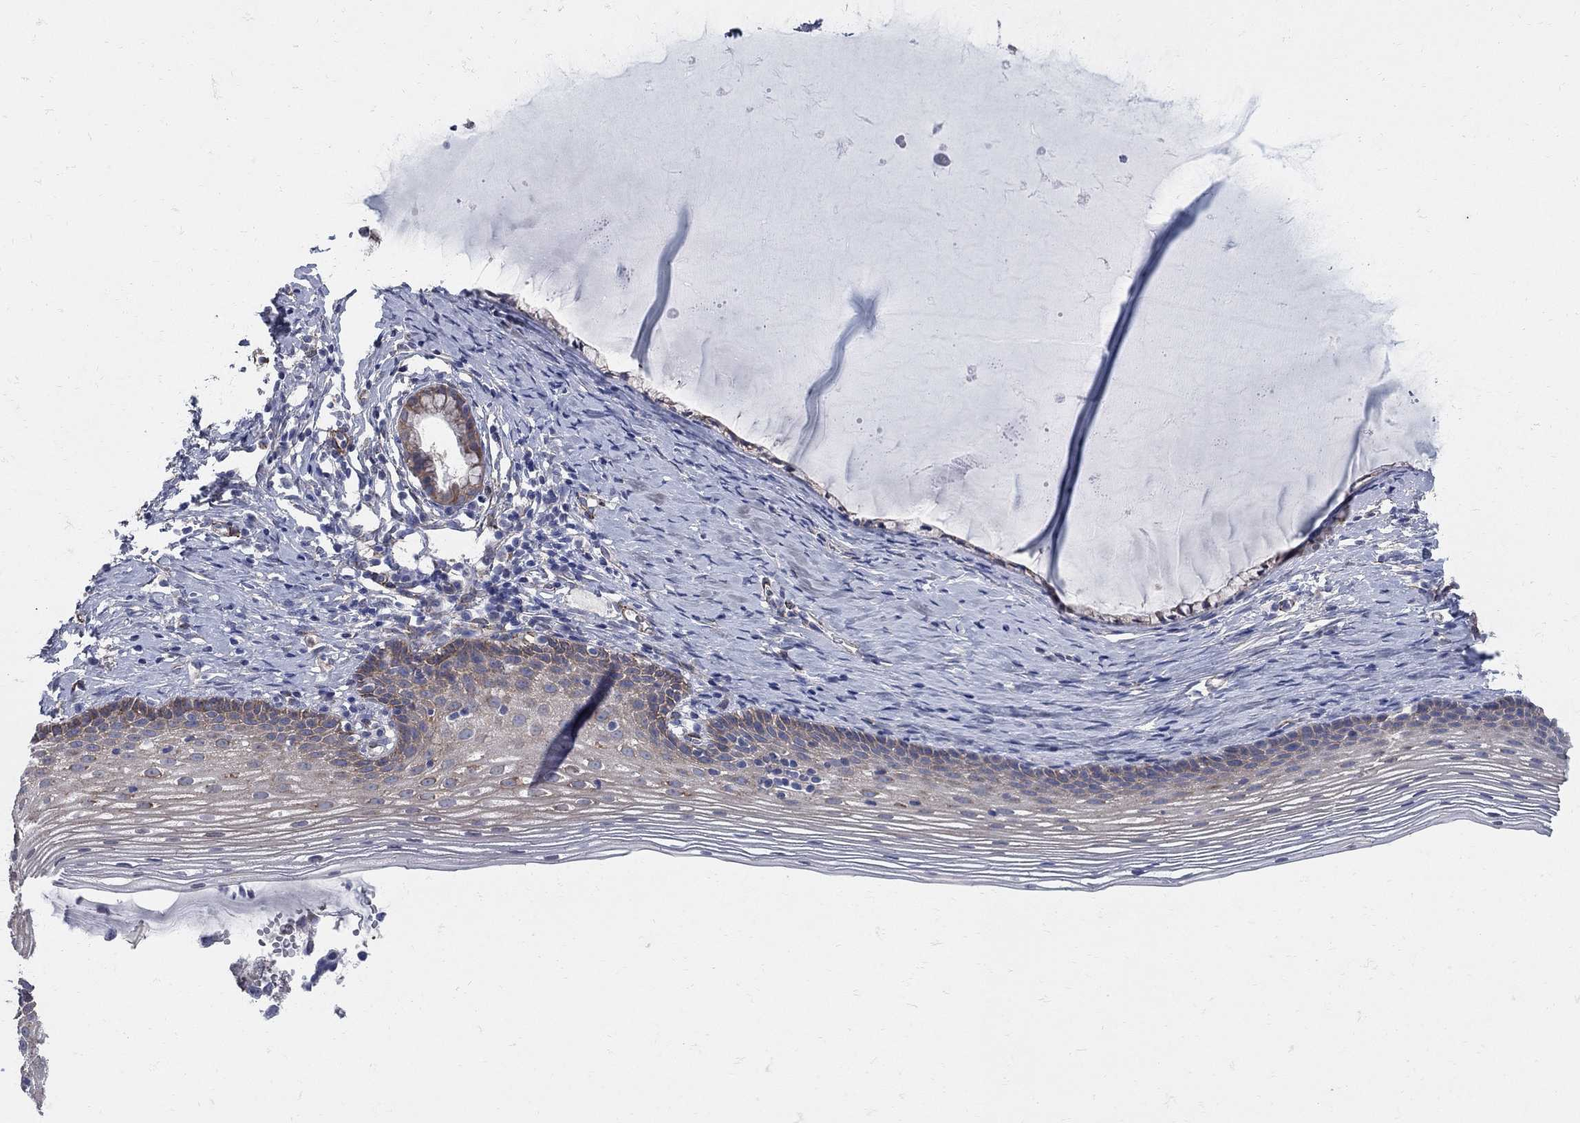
{"staining": {"intensity": "moderate", "quantity": ">75%", "location": "cytoplasmic/membranous"}, "tissue": "cervix", "cell_type": "Glandular cells", "image_type": "normal", "snomed": [{"axis": "morphology", "description": "Normal tissue, NOS"}, {"axis": "topography", "description": "Cervix"}], "caption": "Cervix stained with immunohistochemistry shows moderate cytoplasmic/membranous staining in about >75% of glandular cells. Immunohistochemistry (ihc) stains the protein in brown and the nuclei are stained blue.", "gene": "SEPTIN8", "patient": {"sex": "female", "age": 39}}